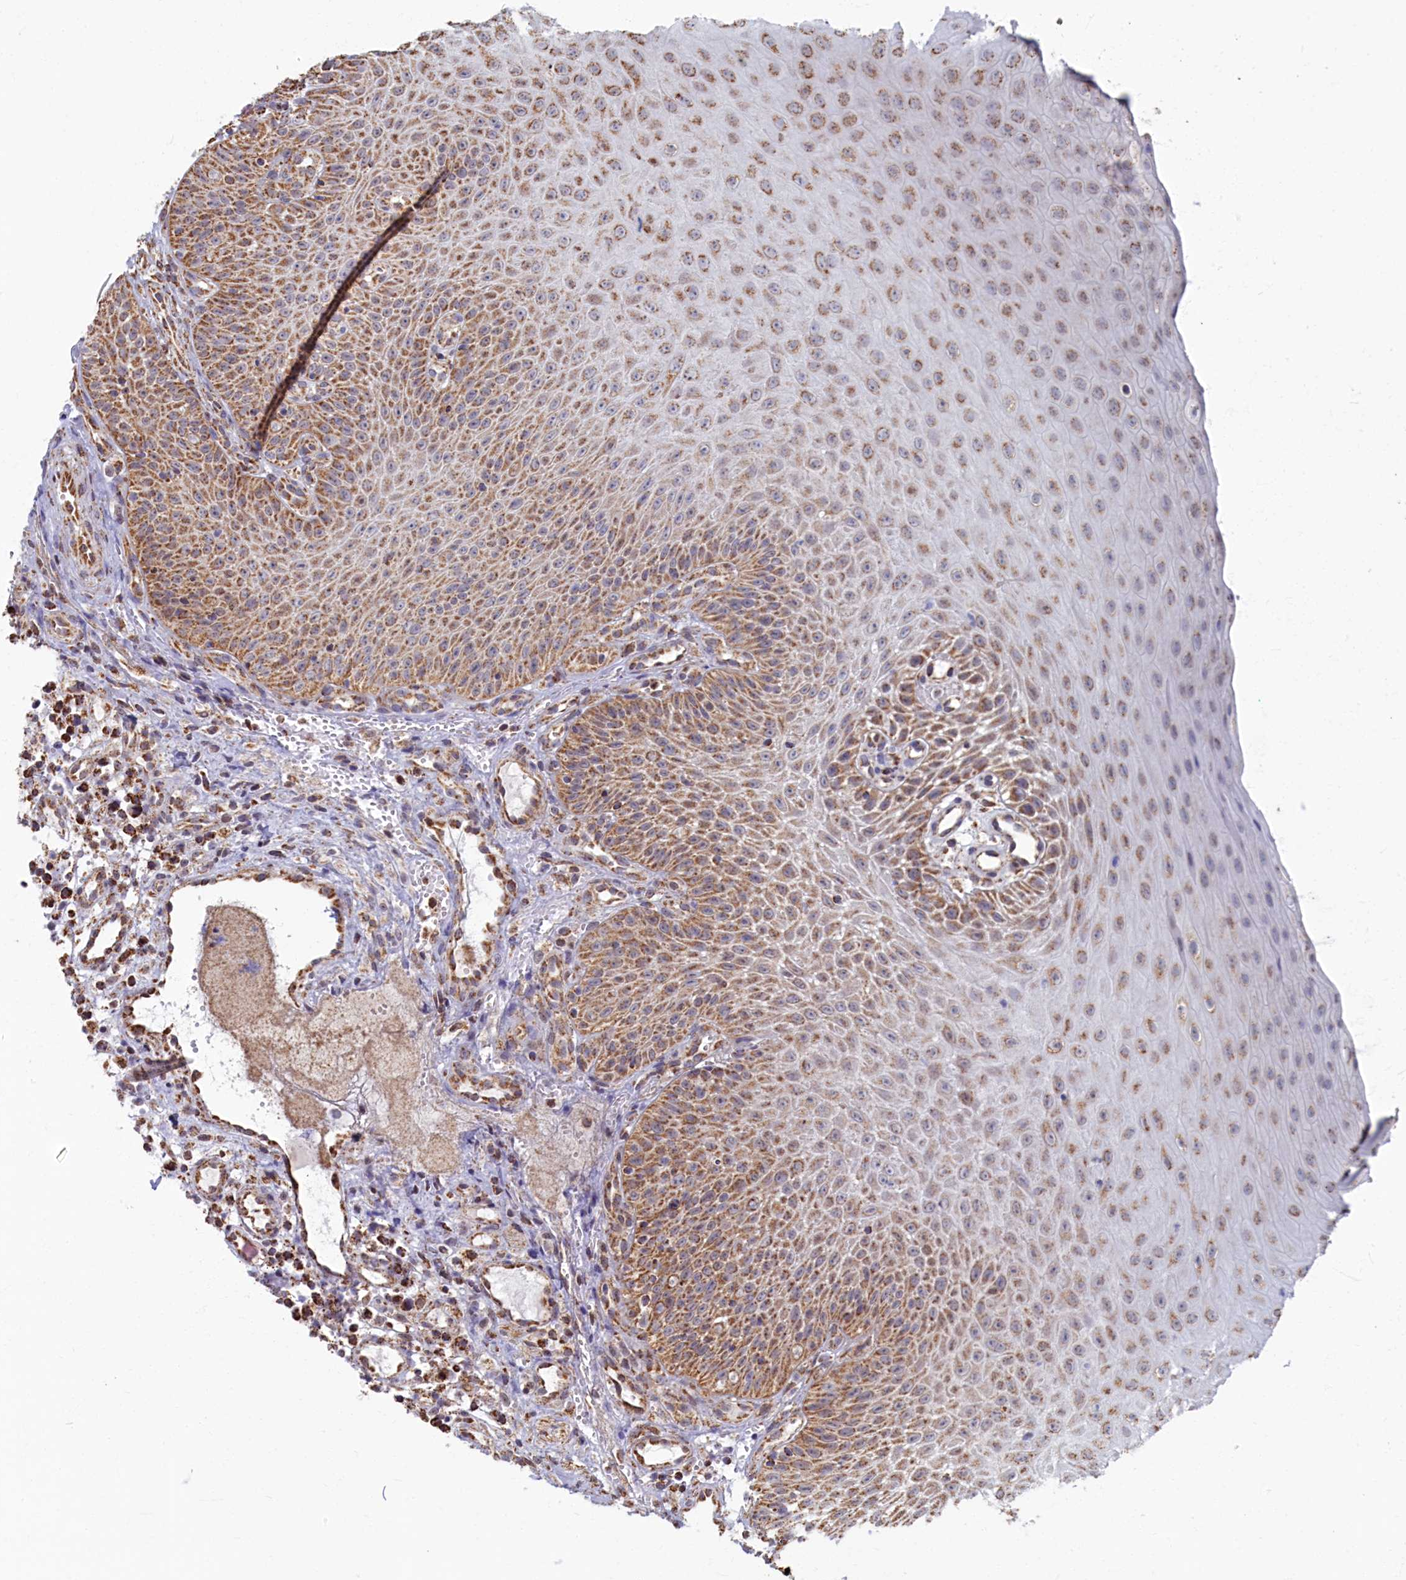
{"staining": {"intensity": "moderate", "quantity": ">75%", "location": "cytoplasmic/membranous"}, "tissue": "oral mucosa", "cell_type": "Squamous epithelial cells", "image_type": "normal", "snomed": [{"axis": "morphology", "description": "Normal tissue, NOS"}, {"axis": "topography", "description": "Oral tissue"}], "caption": "This is a photomicrograph of IHC staining of benign oral mucosa, which shows moderate expression in the cytoplasmic/membranous of squamous epithelial cells.", "gene": "SPR", "patient": {"sex": "female", "age": 13}}